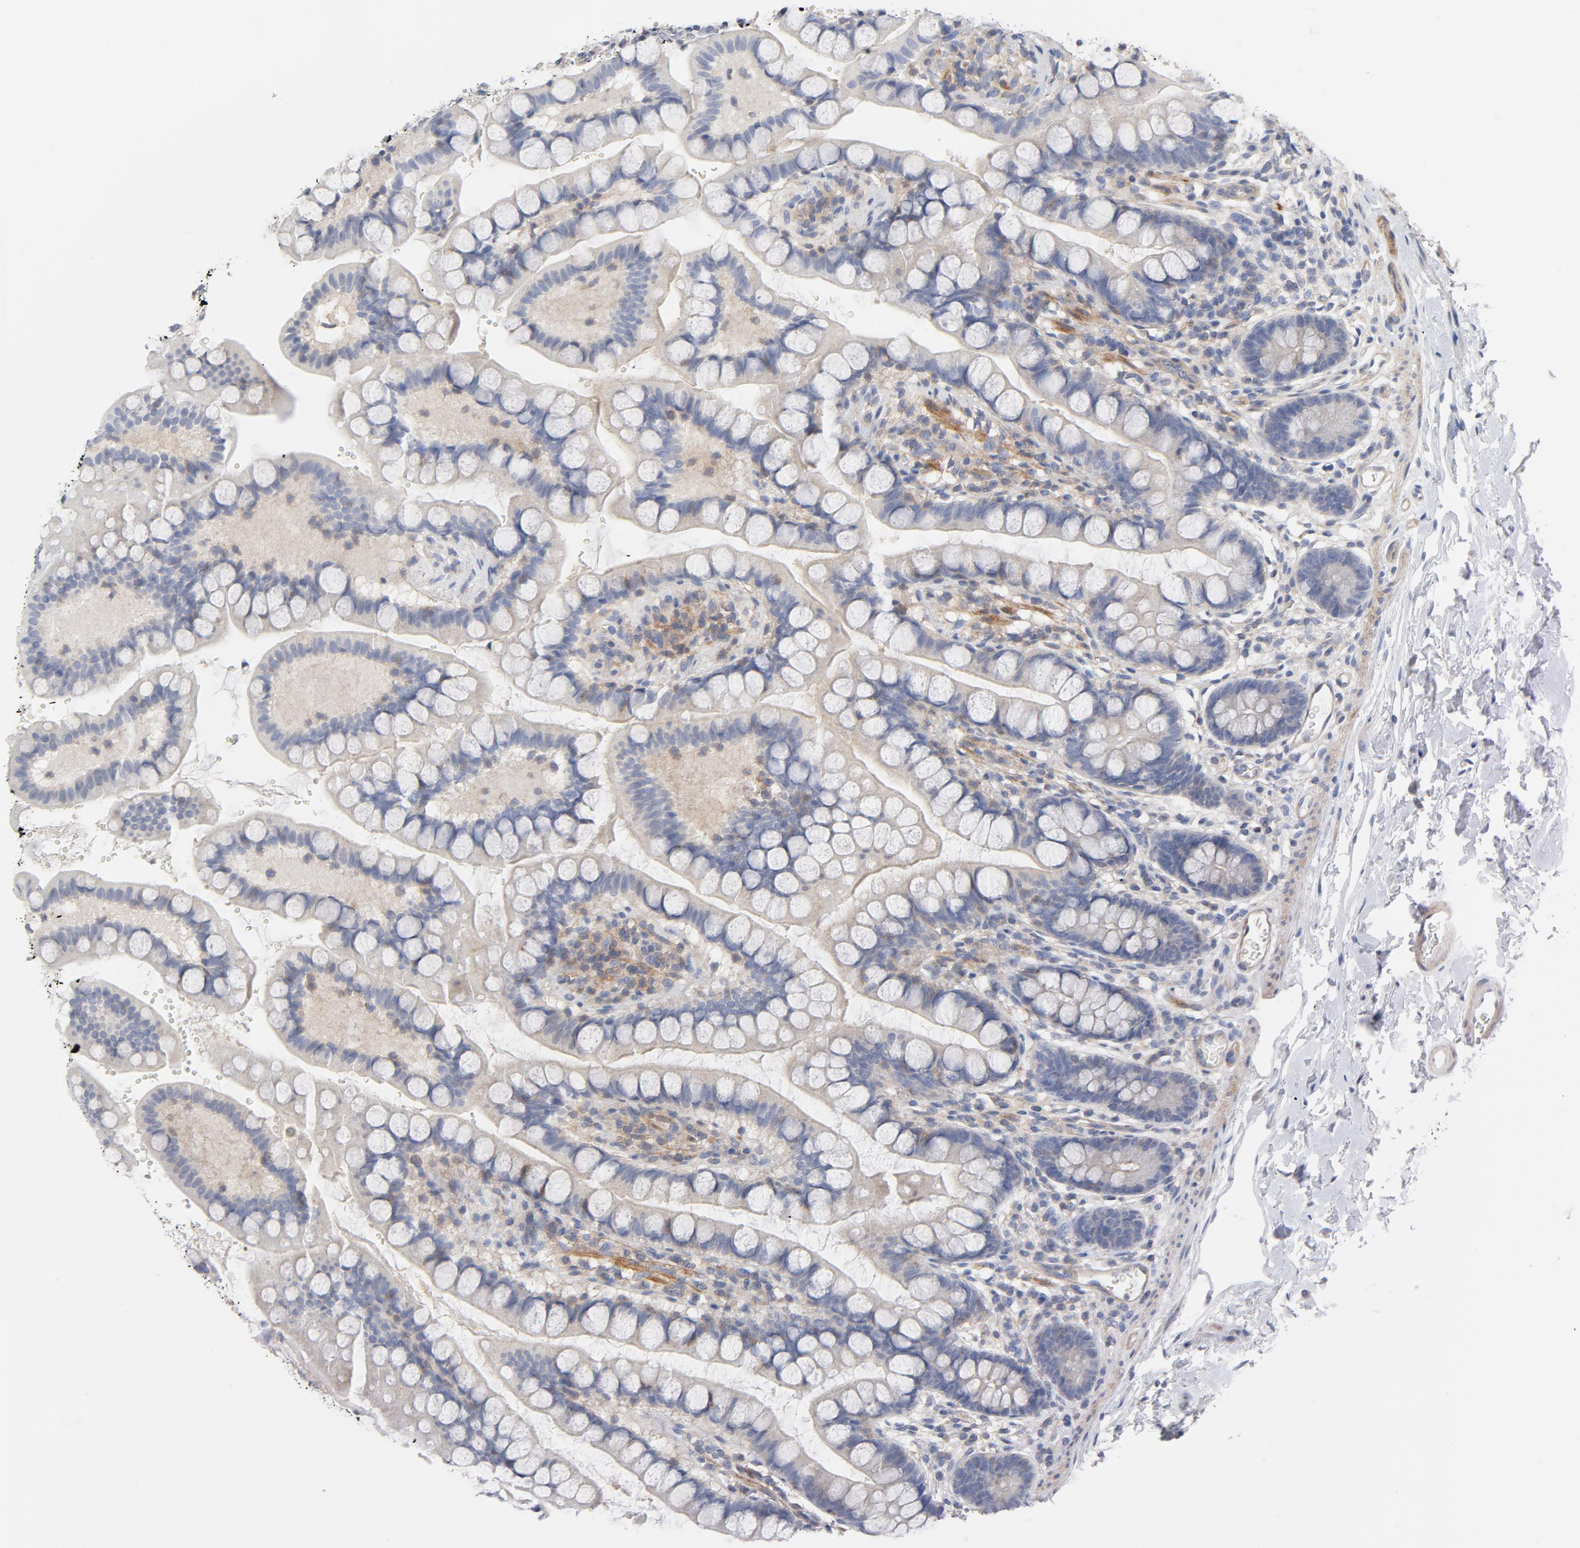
{"staining": {"intensity": "negative", "quantity": "none", "location": "none"}, "tissue": "small intestine", "cell_type": "Glandular cells", "image_type": "normal", "snomed": [{"axis": "morphology", "description": "Normal tissue, NOS"}, {"axis": "topography", "description": "Small intestine"}], "caption": "This is a histopathology image of immunohistochemistry (IHC) staining of unremarkable small intestine, which shows no positivity in glandular cells.", "gene": "ROCK1", "patient": {"sex": "female", "age": 58}}